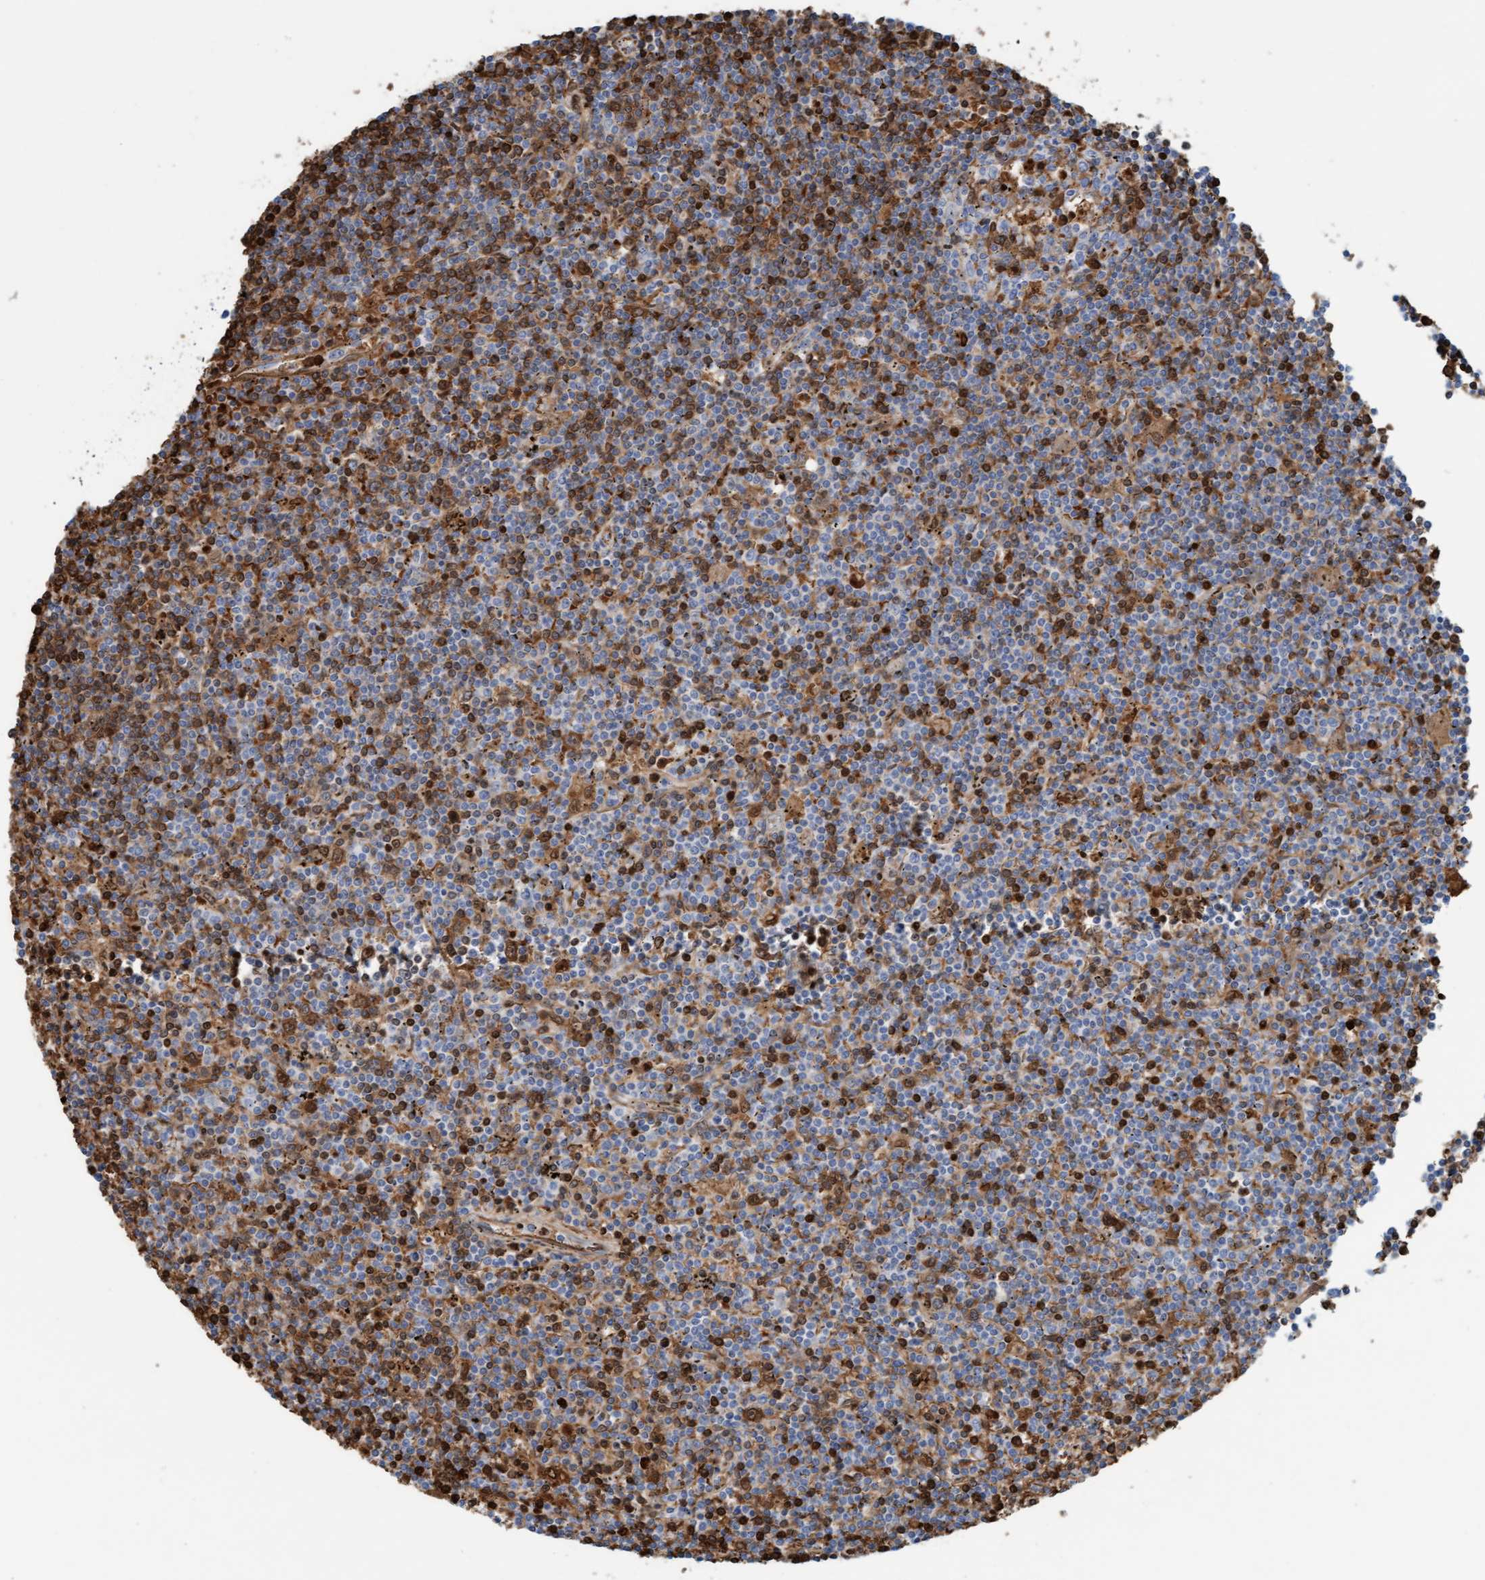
{"staining": {"intensity": "moderate", "quantity": "25%-75%", "location": "cytoplasmic/membranous"}, "tissue": "lymphoma", "cell_type": "Tumor cells", "image_type": "cancer", "snomed": [{"axis": "morphology", "description": "Malignant lymphoma, non-Hodgkin's type, Low grade"}, {"axis": "topography", "description": "Spleen"}], "caption": "Lymphoma was stained to show a protein in brown. There is medium levels of moderate cytoplasmic/membranous staining in approximately 25%-75% of tumor cells.", "gene": "P2RX5", "patient": {"sex": "male", "age": 76}}